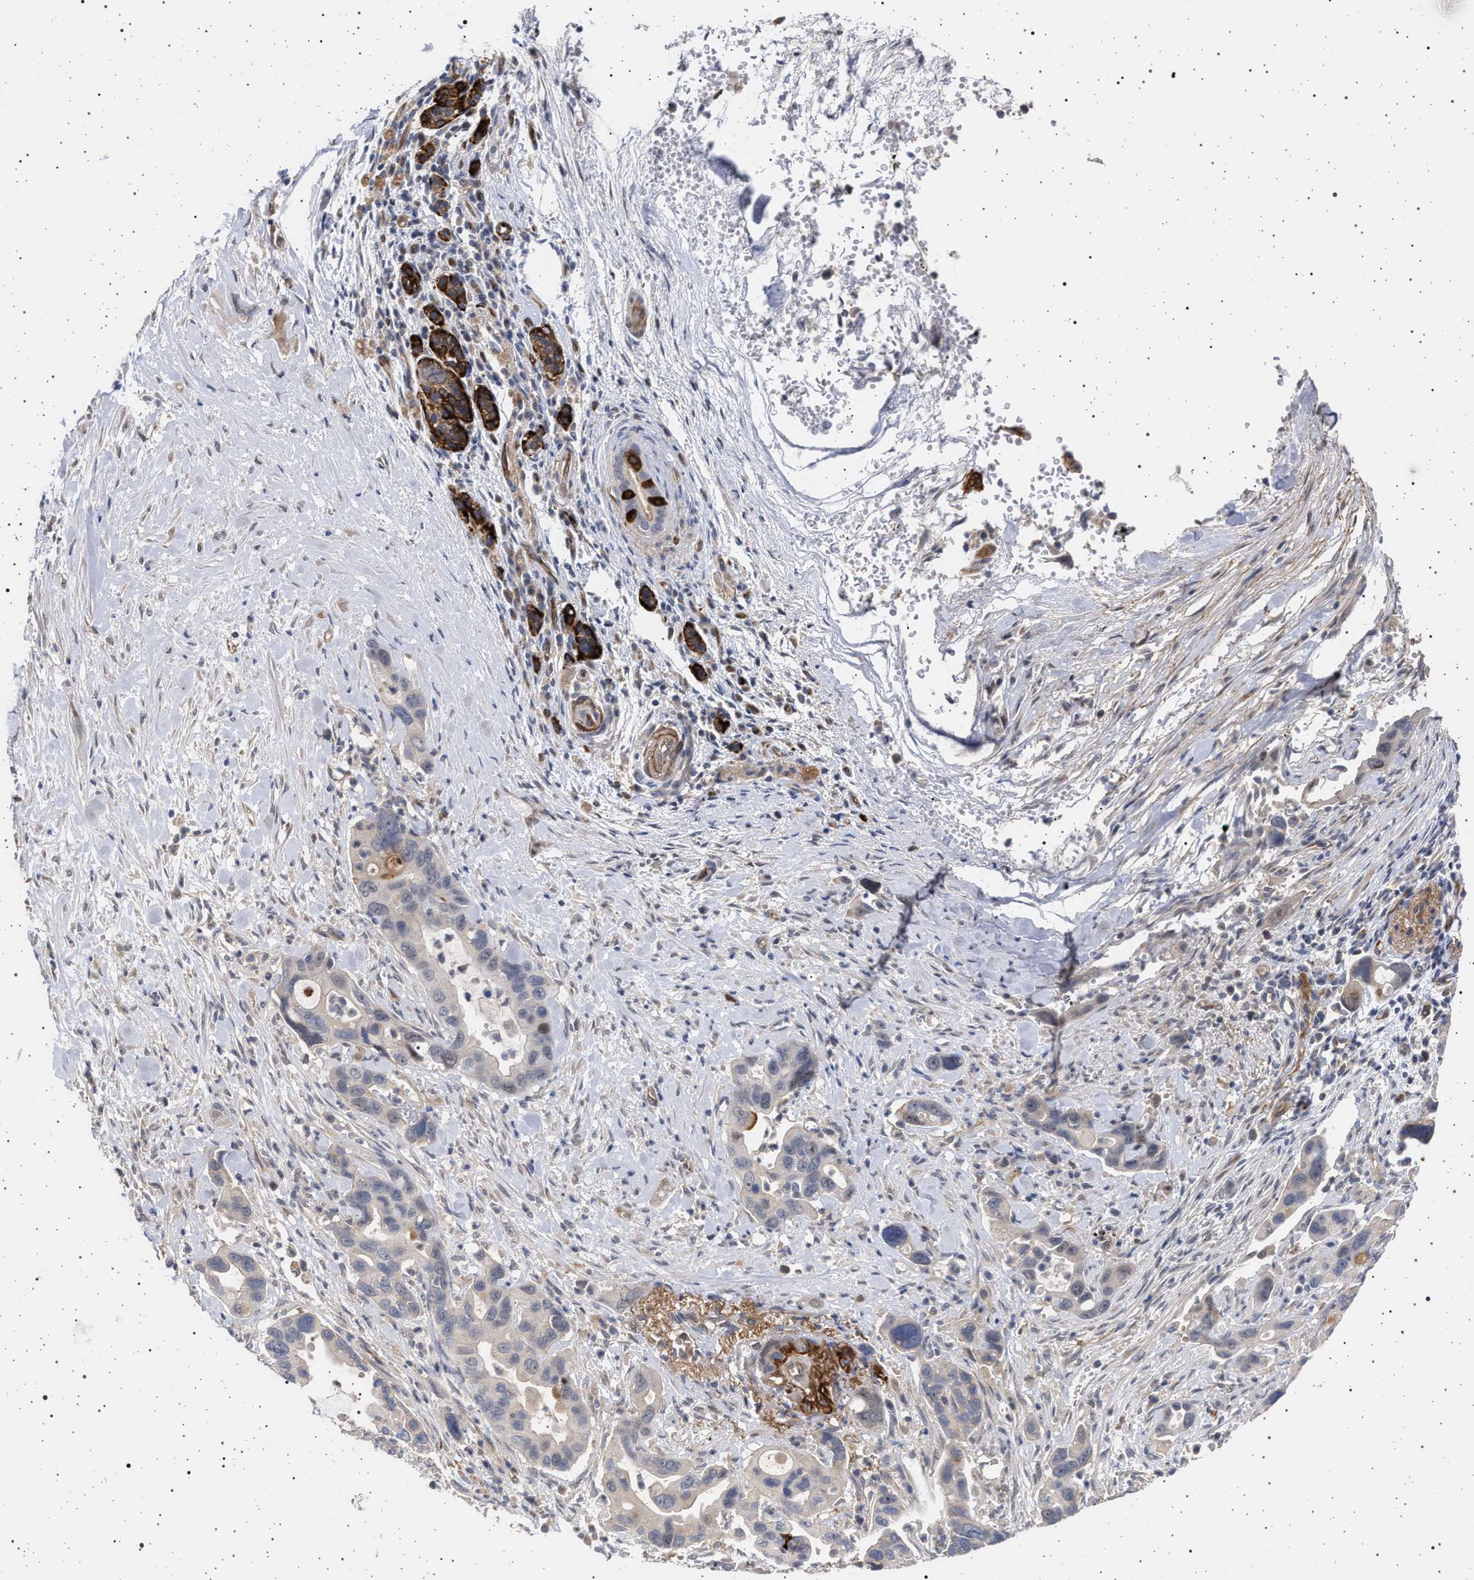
{"staining": {"intensity": "negative", "quantity": "none", "location": "none"}, "tissue": "pancreatic cancer", "cell_type": "Tumor cells", "image_type": "cancer", "snomed": [{"axis": "morphology", "description": "Adenocarcinoma, NOS"}, {"axis": "topography", "description": "Pancreas"}], "caption": "Immunohistochemical staining of human pancreatic cancer (adenocarcinoma) reveals no significant expression in tumor cells.", "gene": "RBM48", "patient": {"sex": "female", "age": 70}}